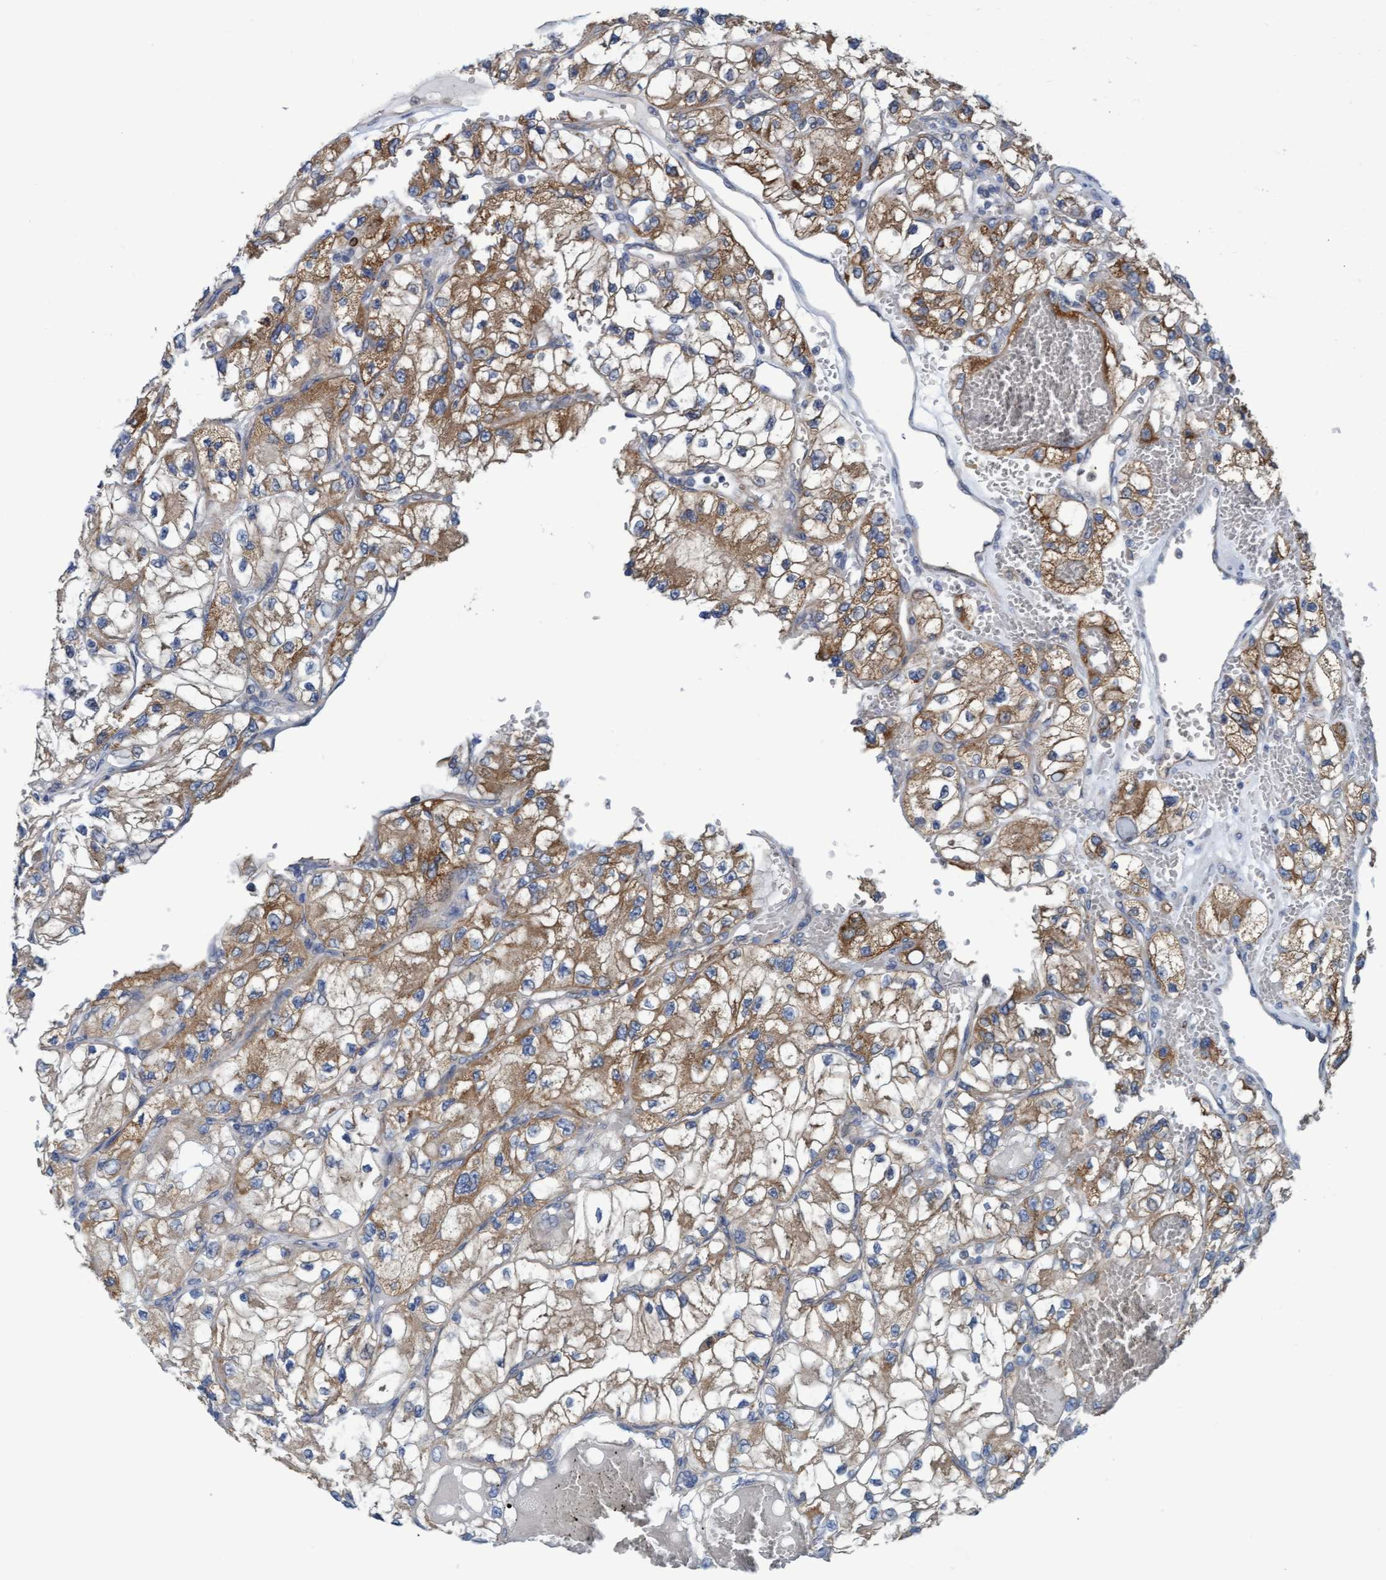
{"staining": {"intensity": "moderate", "quantity": ">75%", "location": "cytoplasmic/membranous"}, "tissue": "renal cancer", "cell_type": "Tumor cells", "image_type": "cancer", "snomed": [{"axis": "morphology", "description": "Adenocarcinoma, NOS"}, {"axis": "topography", "description": "Kidney"}], "caption": "A high-resolution histopathology image shows IHC staining of renal cancer, which demonstrates moderate cytoplasmic/membranous expression in approximately >75% of tumor cells. Using DAB (3,3'-diaminobenzidine) (brown) and hematoxylin (blue) stains, captured at high magnification using brightfield microscopy.", "gene": "LRSAM1", "patient": {"sex": "female", "age": 57}}